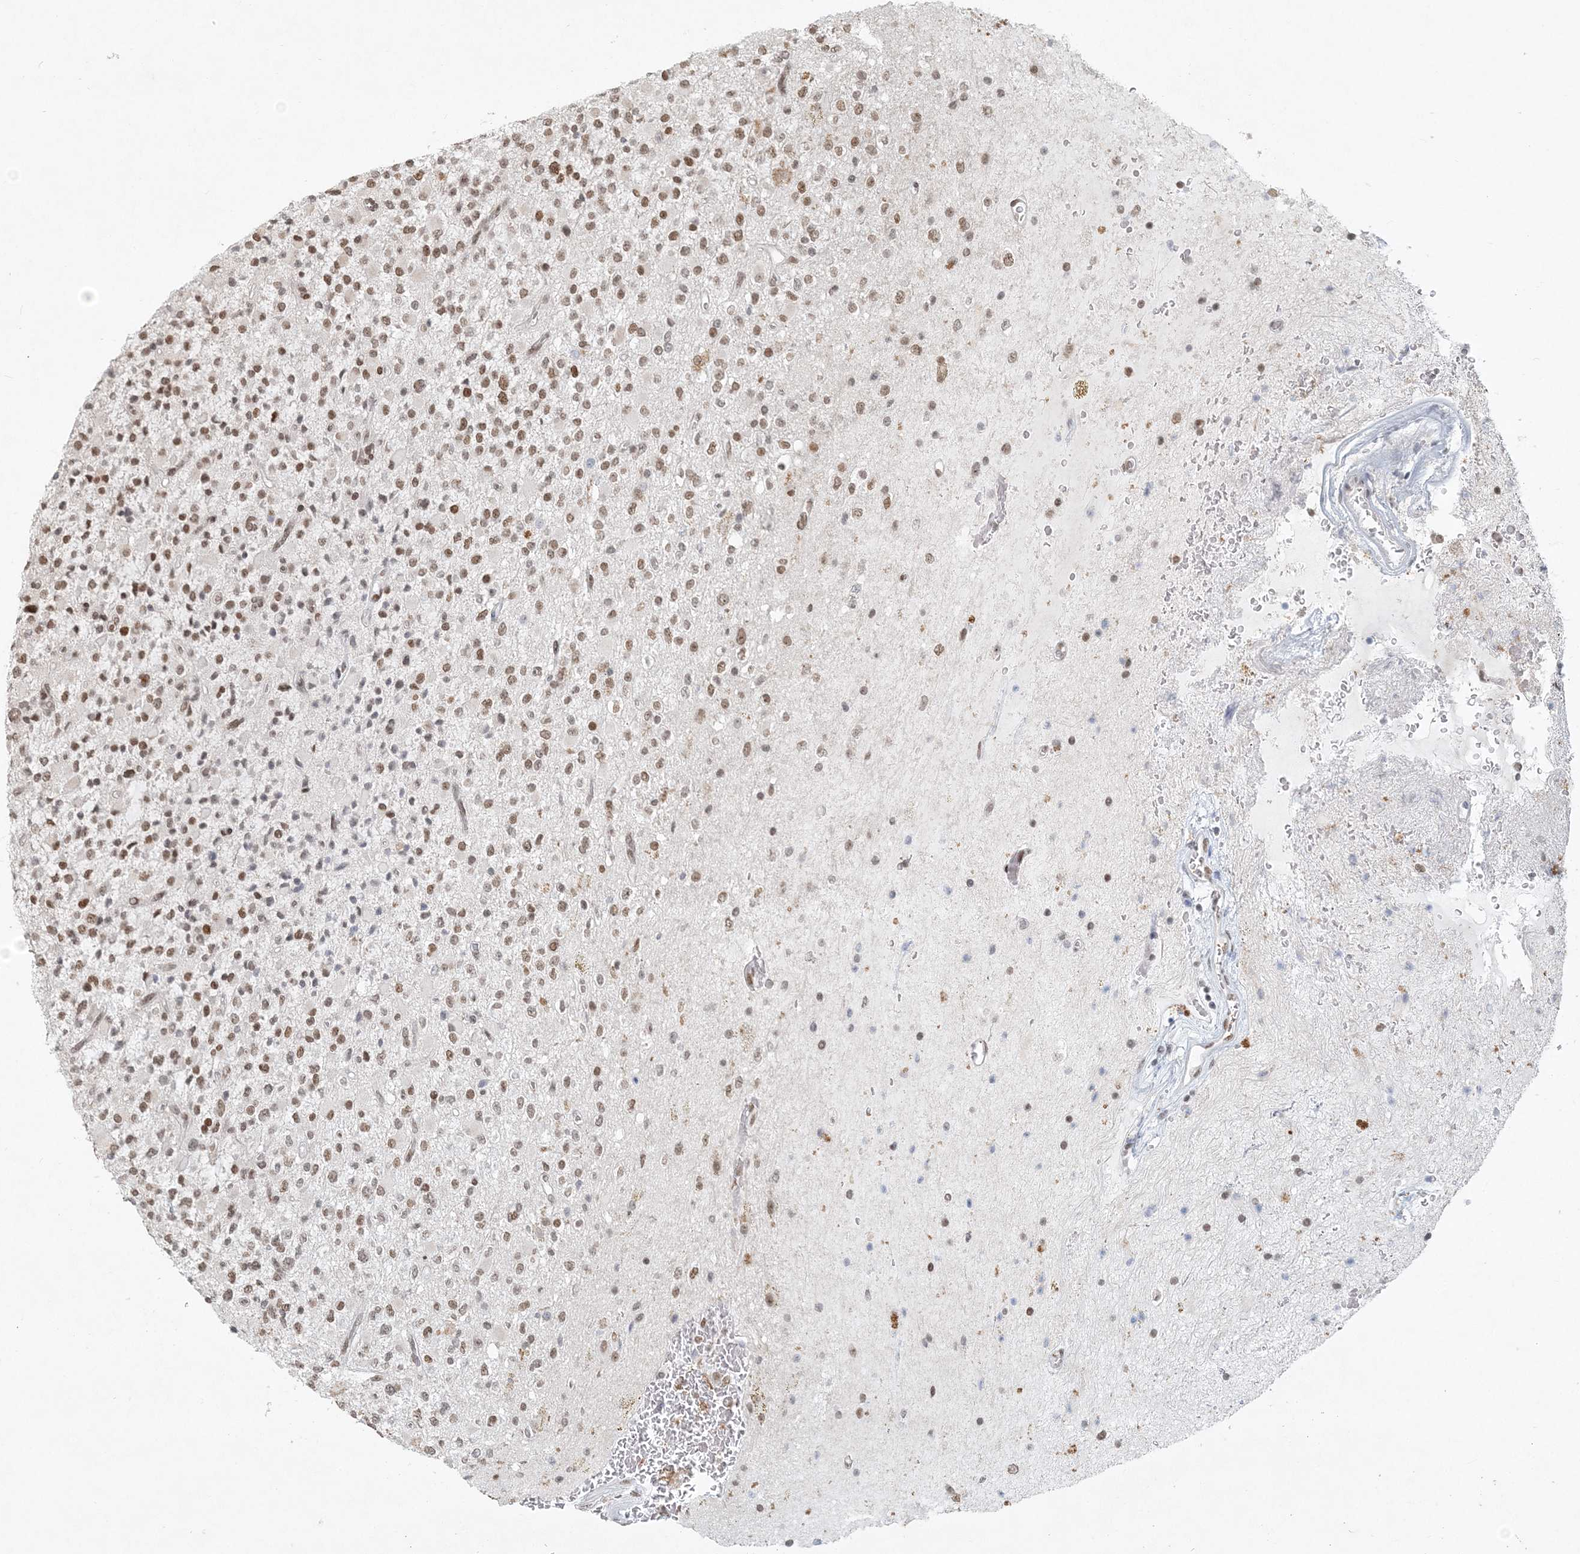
{"staining": {"intensity": "moderate", "quantity": ">75%", "location": "nuclear"}, "tissue": "glioma", "cell_type": "Tumor cells", "image_type": "cancer", "snomed": [{"axis": "morphology", "description": "Glioma, malignant, High grade"}, {"axis": "topography", "description": "Brain"}], "caption": "Tumor cells exhibit medium levels of moderate nuclear expression in approximately >75% of cells in high-grade glioma (malignant).", "gene": "BAZ1B", "patient": {"sex": "male", "age": 34}}